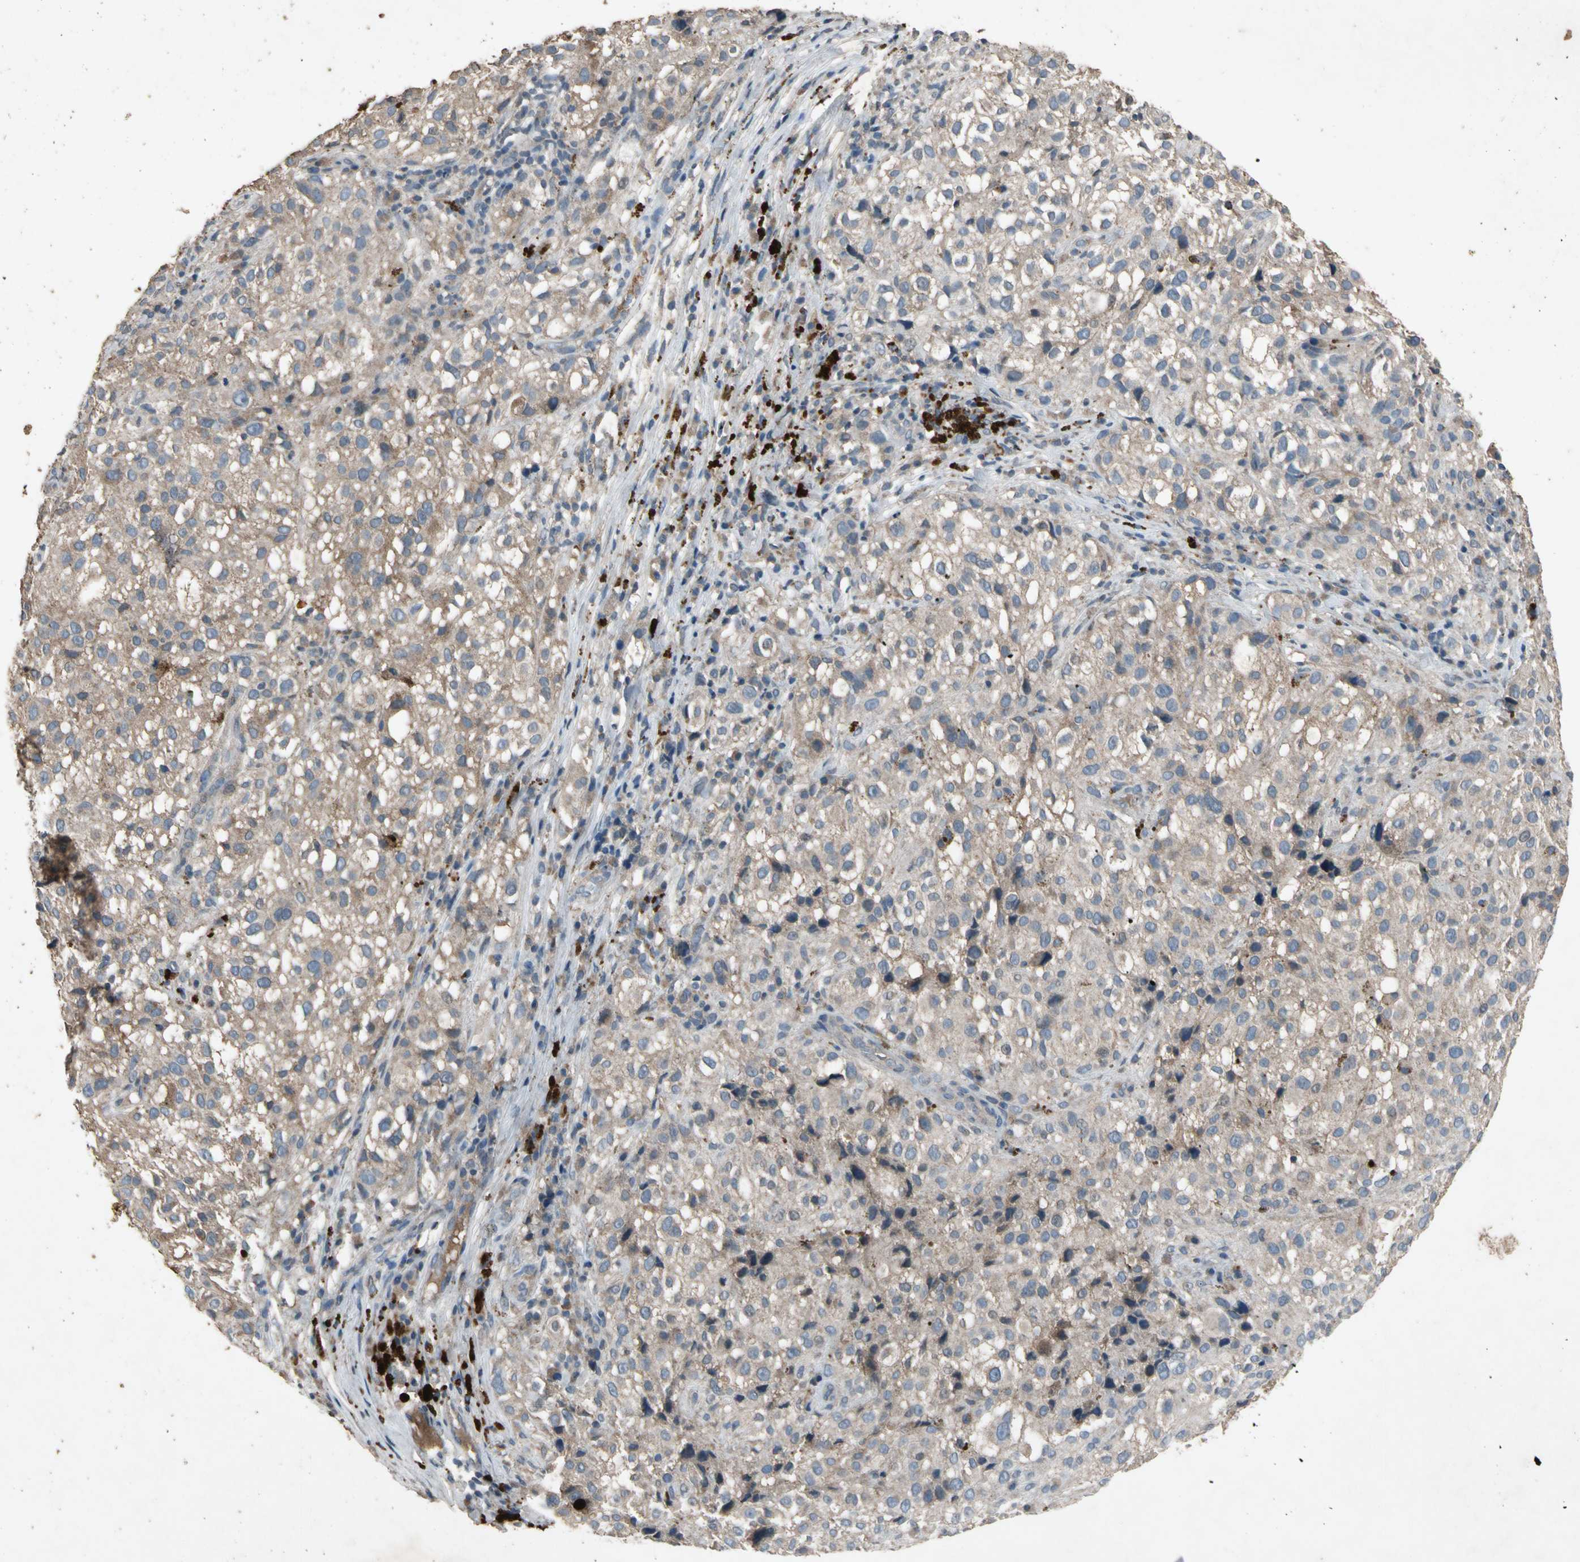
{"staining": {"intensity": "weak", "quantity": ">75%", "location": "cytoplasmic/membranous"}, "tissue": "melanoma", "cell_type": "Tumor cells", "image_type": "cancer", "snomed": [{"axis": "morphology", "description": "Necrosis, NOS"}, {"axis": "morphology", "description": "Malignant melanoma, NOS"}, {"axis": "topography", "description": "Skin"}], "caption": "Immunohistochemistry image of human melanoma stained for a protein (brown), which shows low levels of weak cytoplasmic/membranous staining in about >75% of tumor cells.", "gene": "GPLD1", "patient": {"sex": "female", "age": 87}}